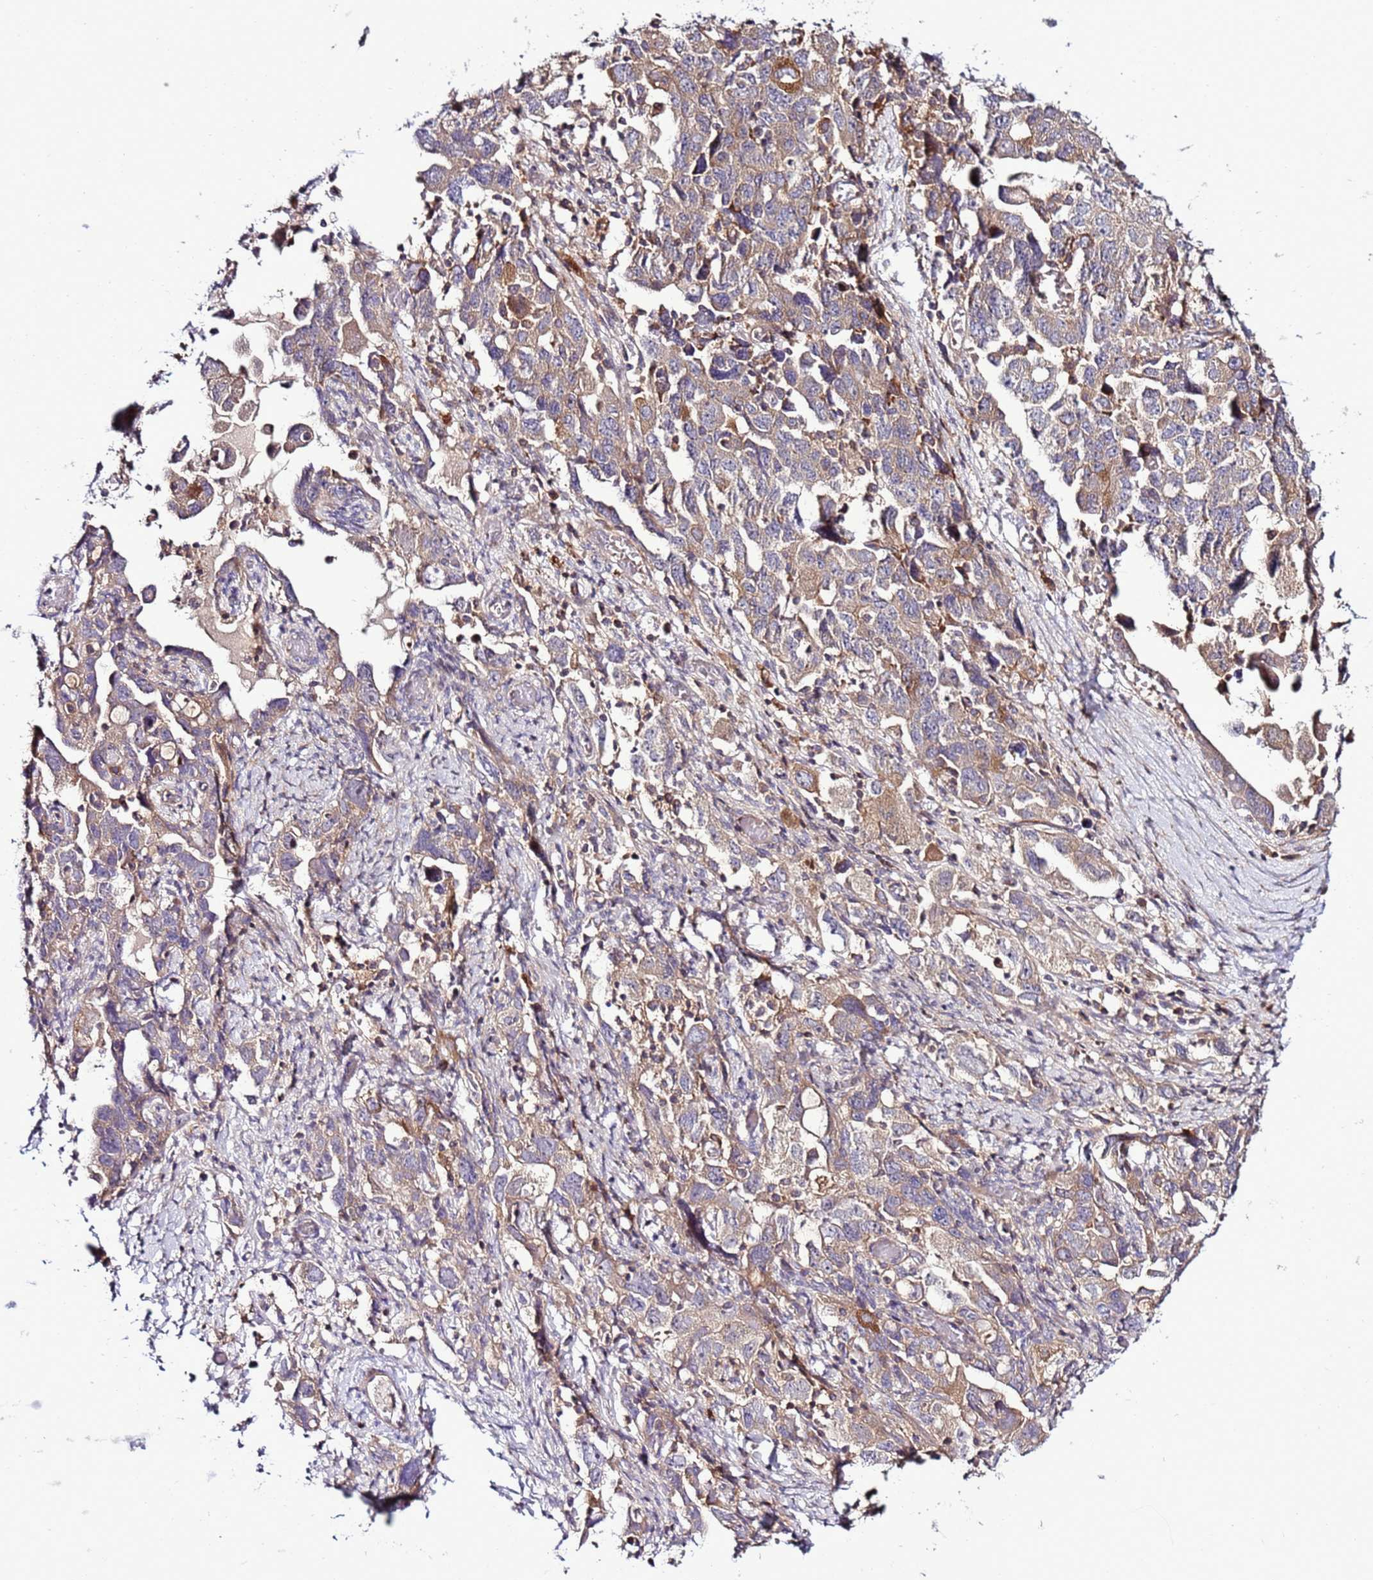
{"staining": {"intensity": "moderate", "quantity": "<25%", "location": "cytoplasmic/membranous"}, "tissue": "ovarian cancer", "cell_type": "Tumor cells", "image_type": "cancer", "snomed": [{"axis": "morphology", "description": "Carcinoma, NOS"}, {"axis": "morphology", "description": "Cystadenocarcinoma, serous, NOS"}, {"axis": "topography", "description": "Ovary"}], "caption": "Tumor cells exhibit low levels of moderate cytoplasmic/membranous expression in approximately <25% of cells in human ovarian cancer (serous cystadenocarcinoma).", "gene": "ZNF624", "patient": {"sex": "female", "age": 69}}